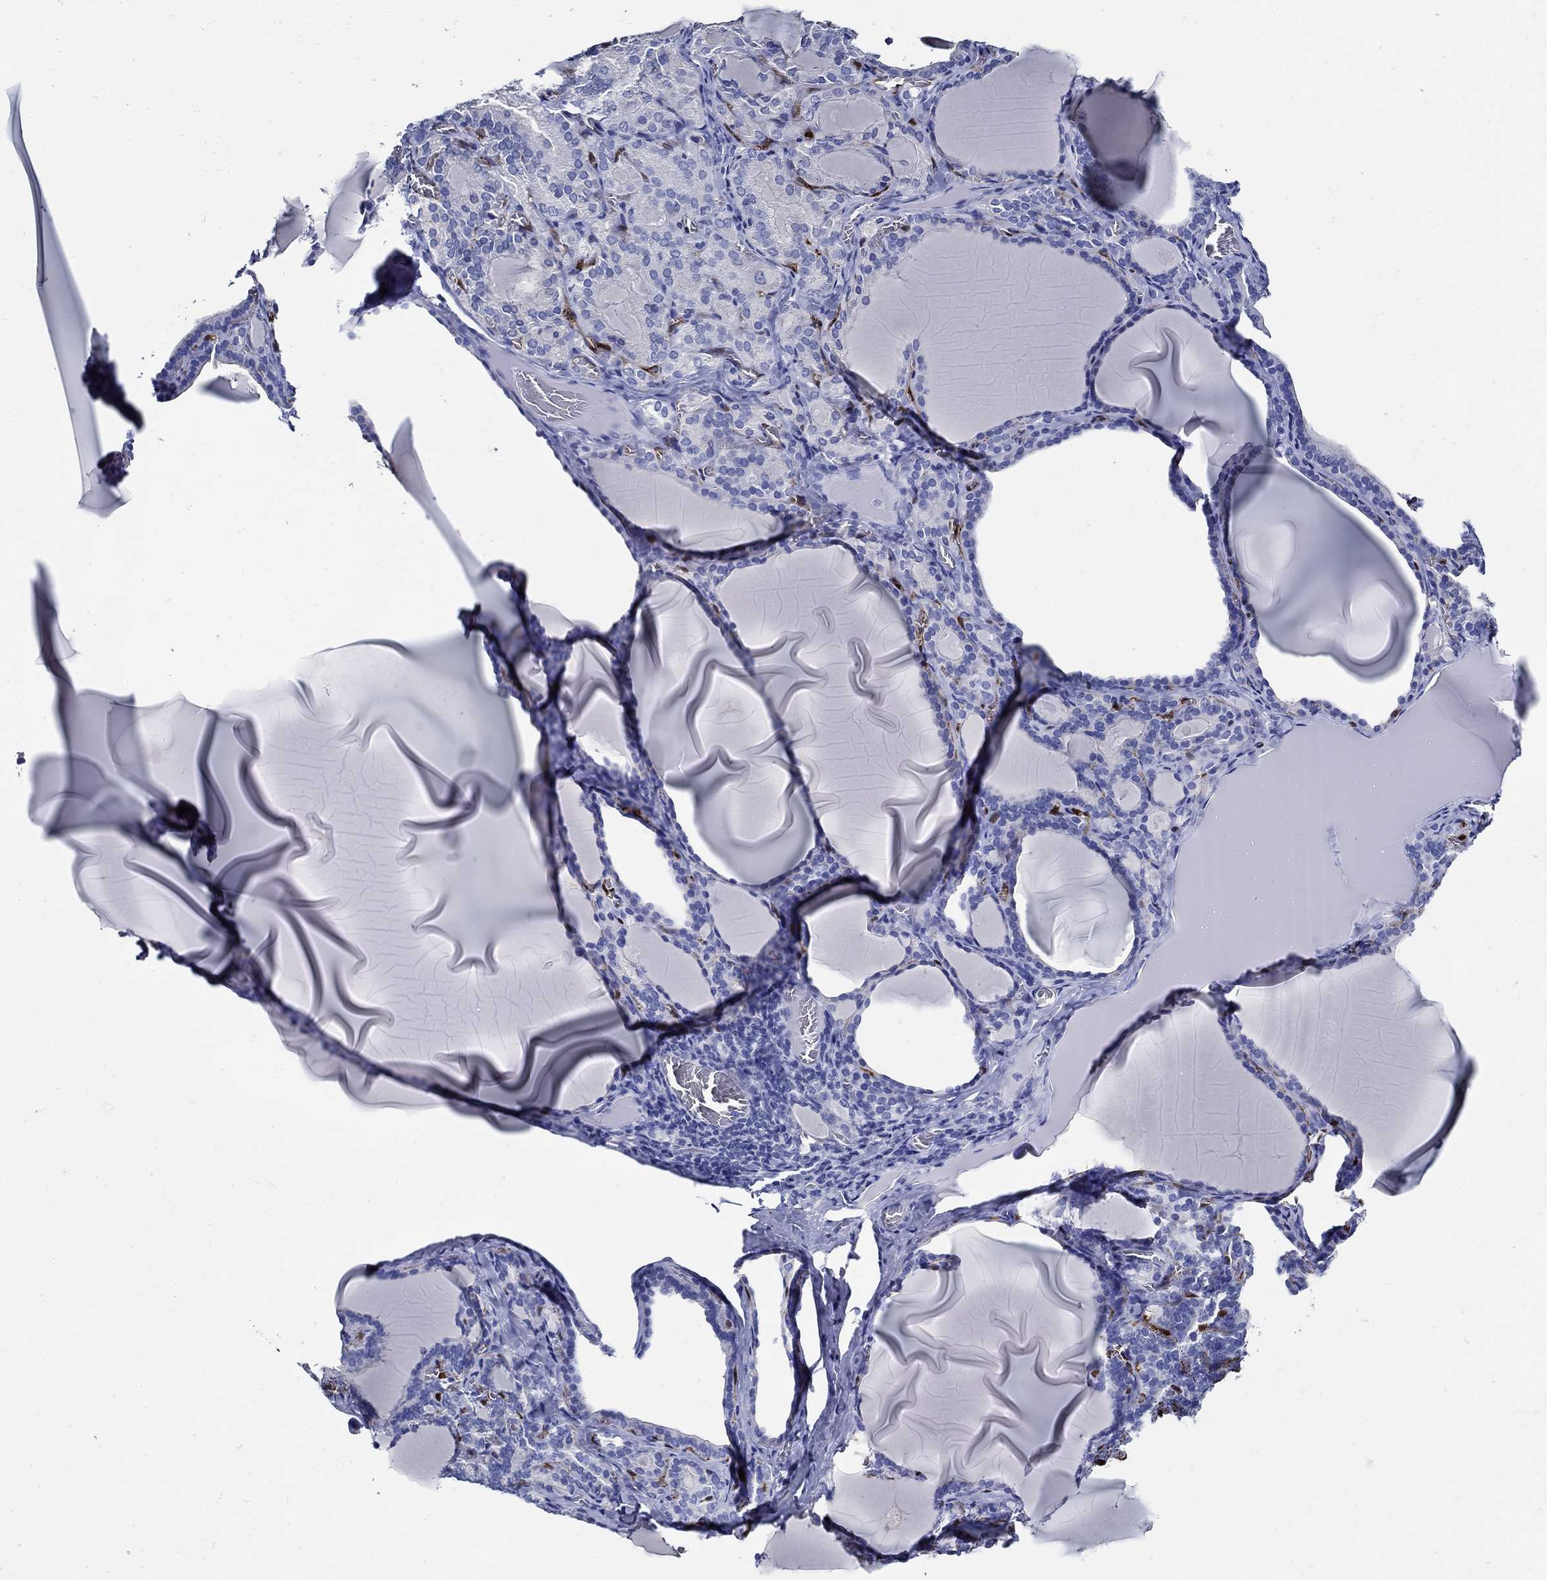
{"staining": {"intensity": "negative", "quantity": "none", "location": "none"}, "tissue": "thyroid gland", "cell_type": "Glandular cells", "image_type": "normal", "snomed": [{"axis": "morphology", "description": "Normal tissue, NOS"}, {"axis": "morphology", "description": "Hyperplasia, NOS"}, {"axis": "topography", "description": "Thyroid gland"}], "caption": "Glandular cells are negative for protein expression in normal human thyroid gland. The staining is performed using DAB (3,3'-diaminobenzidine) brown chromogen with nuclei counter-stained in using hematoxylin.", "gene": "PRX", "patient": {"sex": "female", "age": 27}}